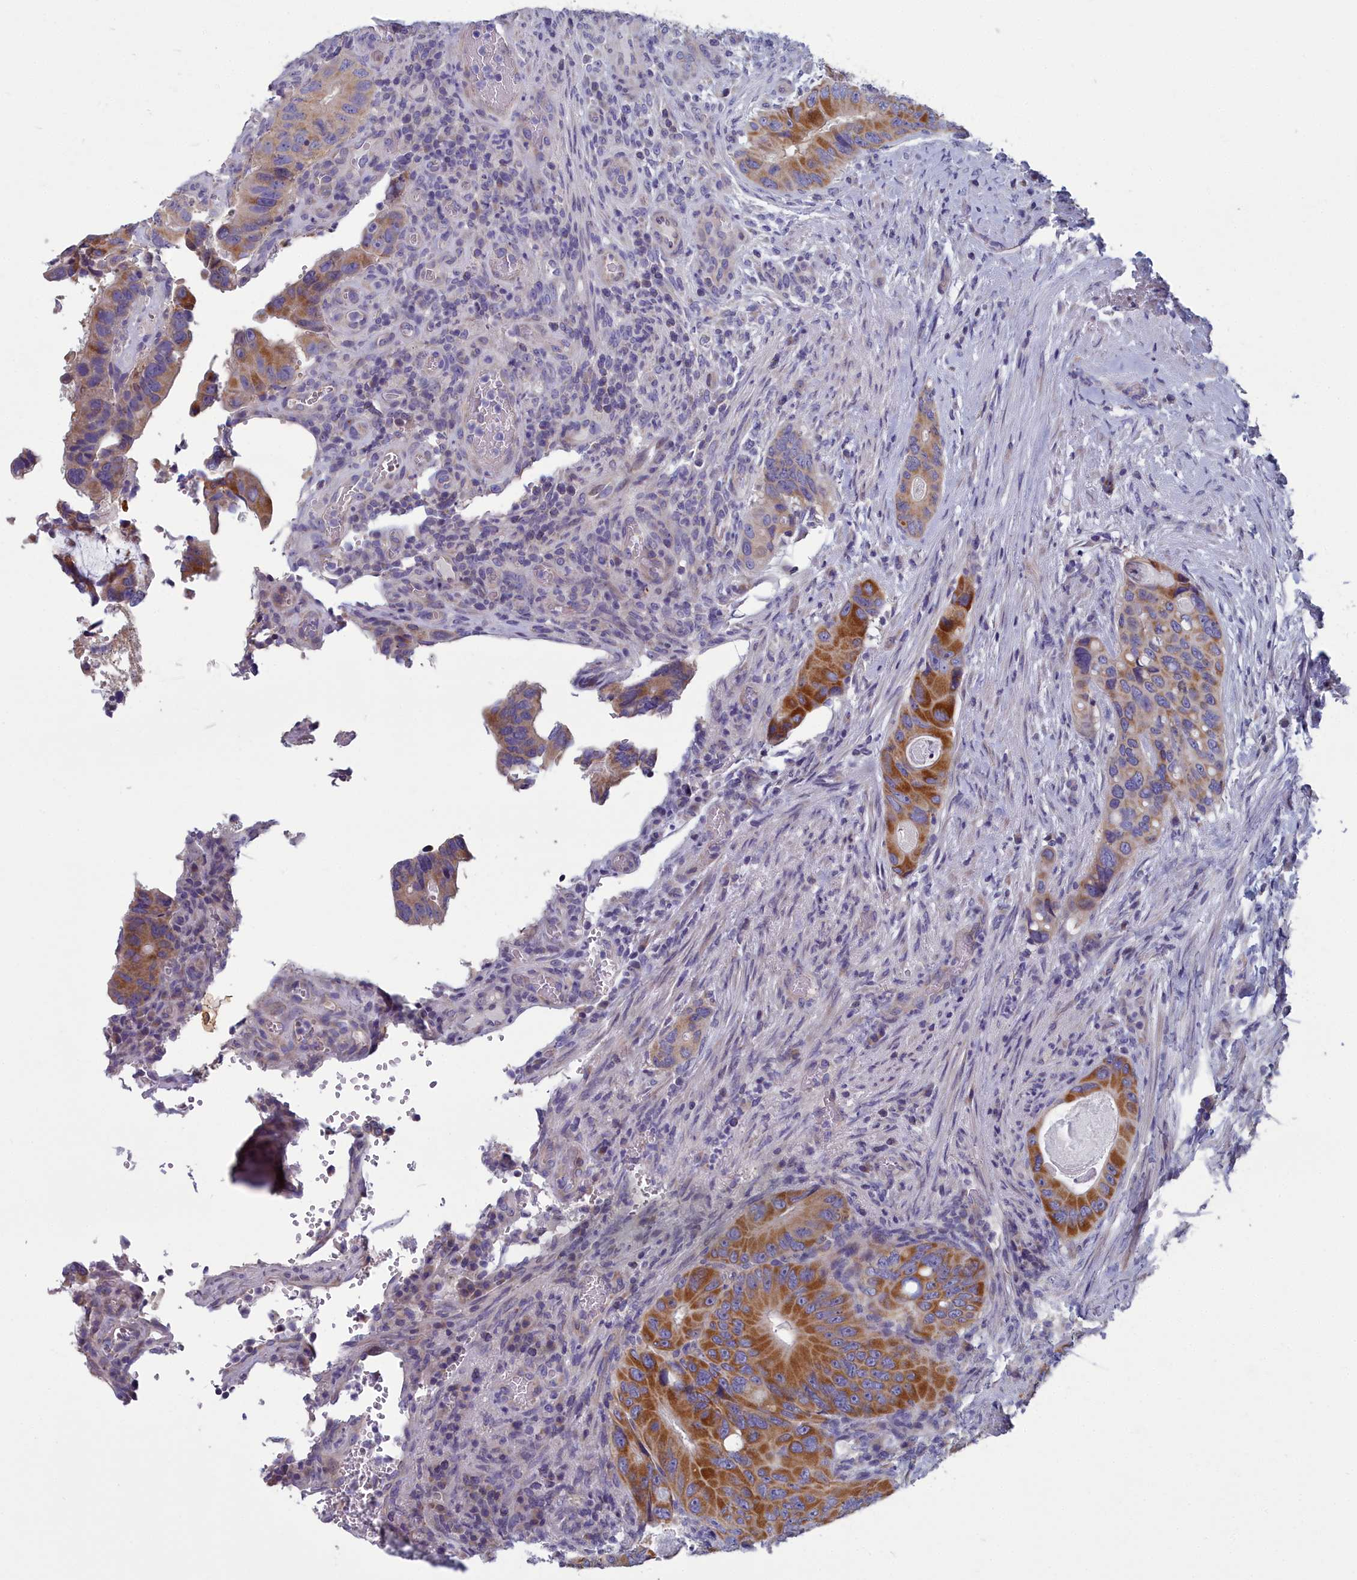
{"staining": {"intensity": "strong", "quantity": "25%-75%", "location": "cytoplasmic/membranous"}, "tissue": "colorectal cancer", "cell_type": "Tumor cells", "image_type": "cancer", "snomed": [{"axis": "morphology", "description": "Adenocarcinoma, NOS"}, {"axis": "topography", "description": "Colon"}], "caption": "Approximately 25%-75% of tumor cells in colorectal cancer (adenocarcinoma) reveal strong cytoplasmic/membranous protein positivity as visualized by brown immunohistochemical staining.", "gene": "COX20", "patient": {"sex": "male", "age": 84}}